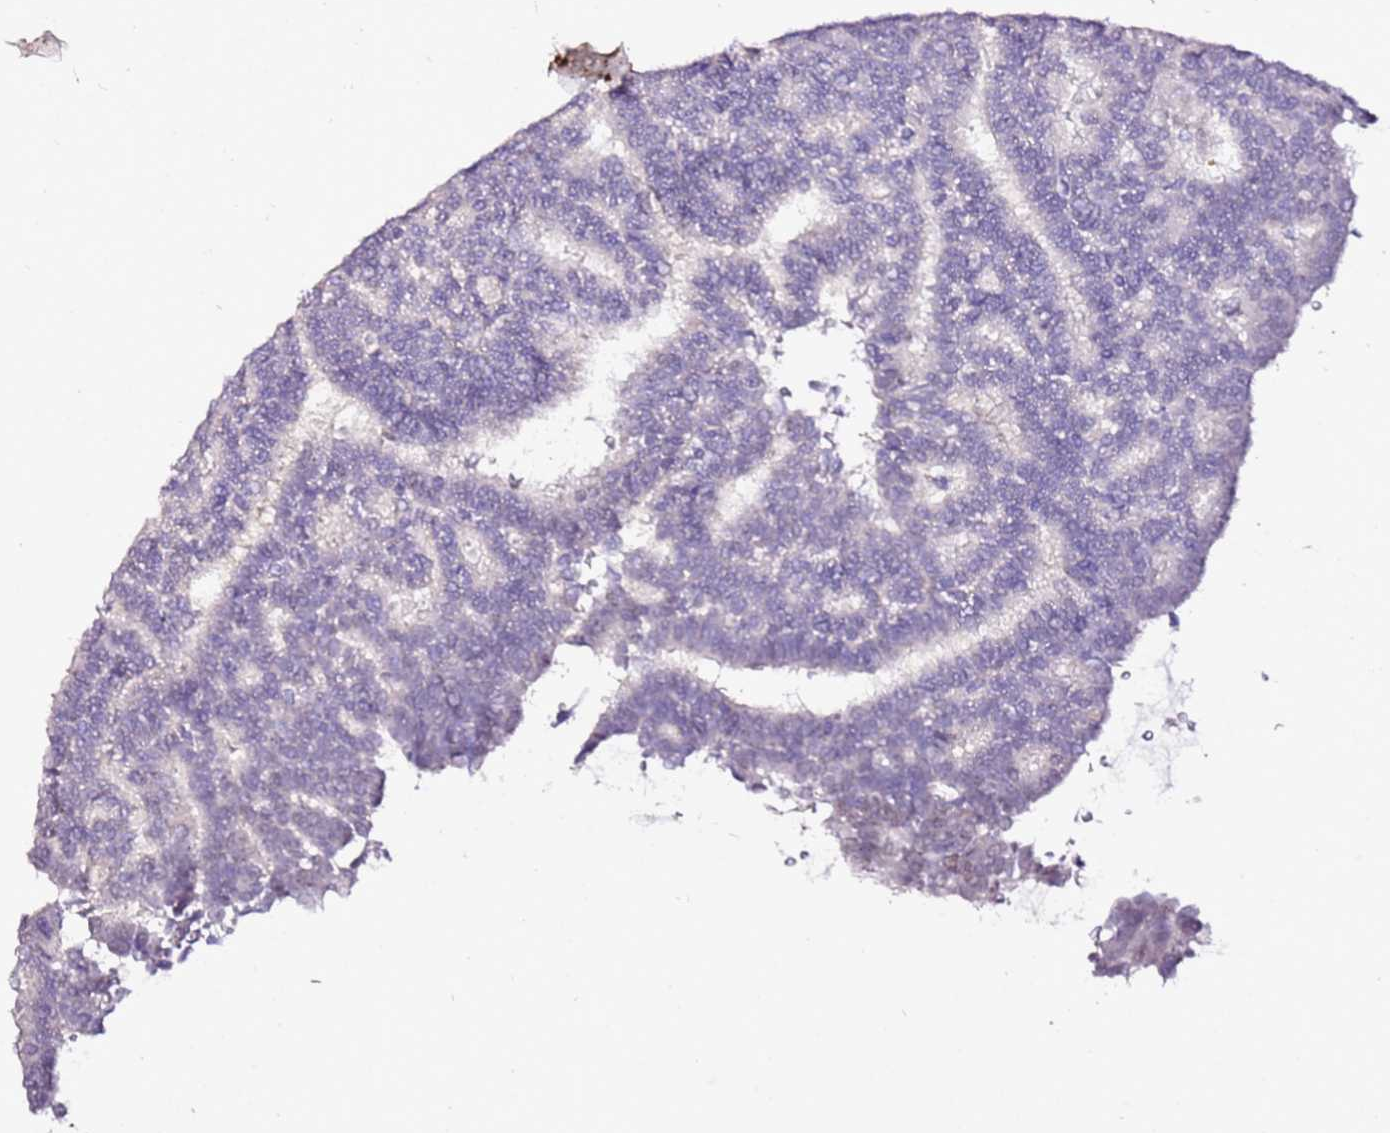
{"staining": {"intensity": "negative", "quantity": "none", "location": "none"}, "tissue": "thyroid cancer", "cell_type": "Tumor cells", "image_type": "cancer", "snomed": [{"axis": "morphology", "description": "Papillary adenocarcinoma, NOS"}, {"axis": "topography", "description": "Thyroid gland"}], "caption": "A high-resolution histopathology image shows IHC staining of papillary adenocarcinoma (thyroid), which exhibits no significant staining in tumor cells.", "gene": "ART5", "patient": {"sex": "female", "age": 35}}